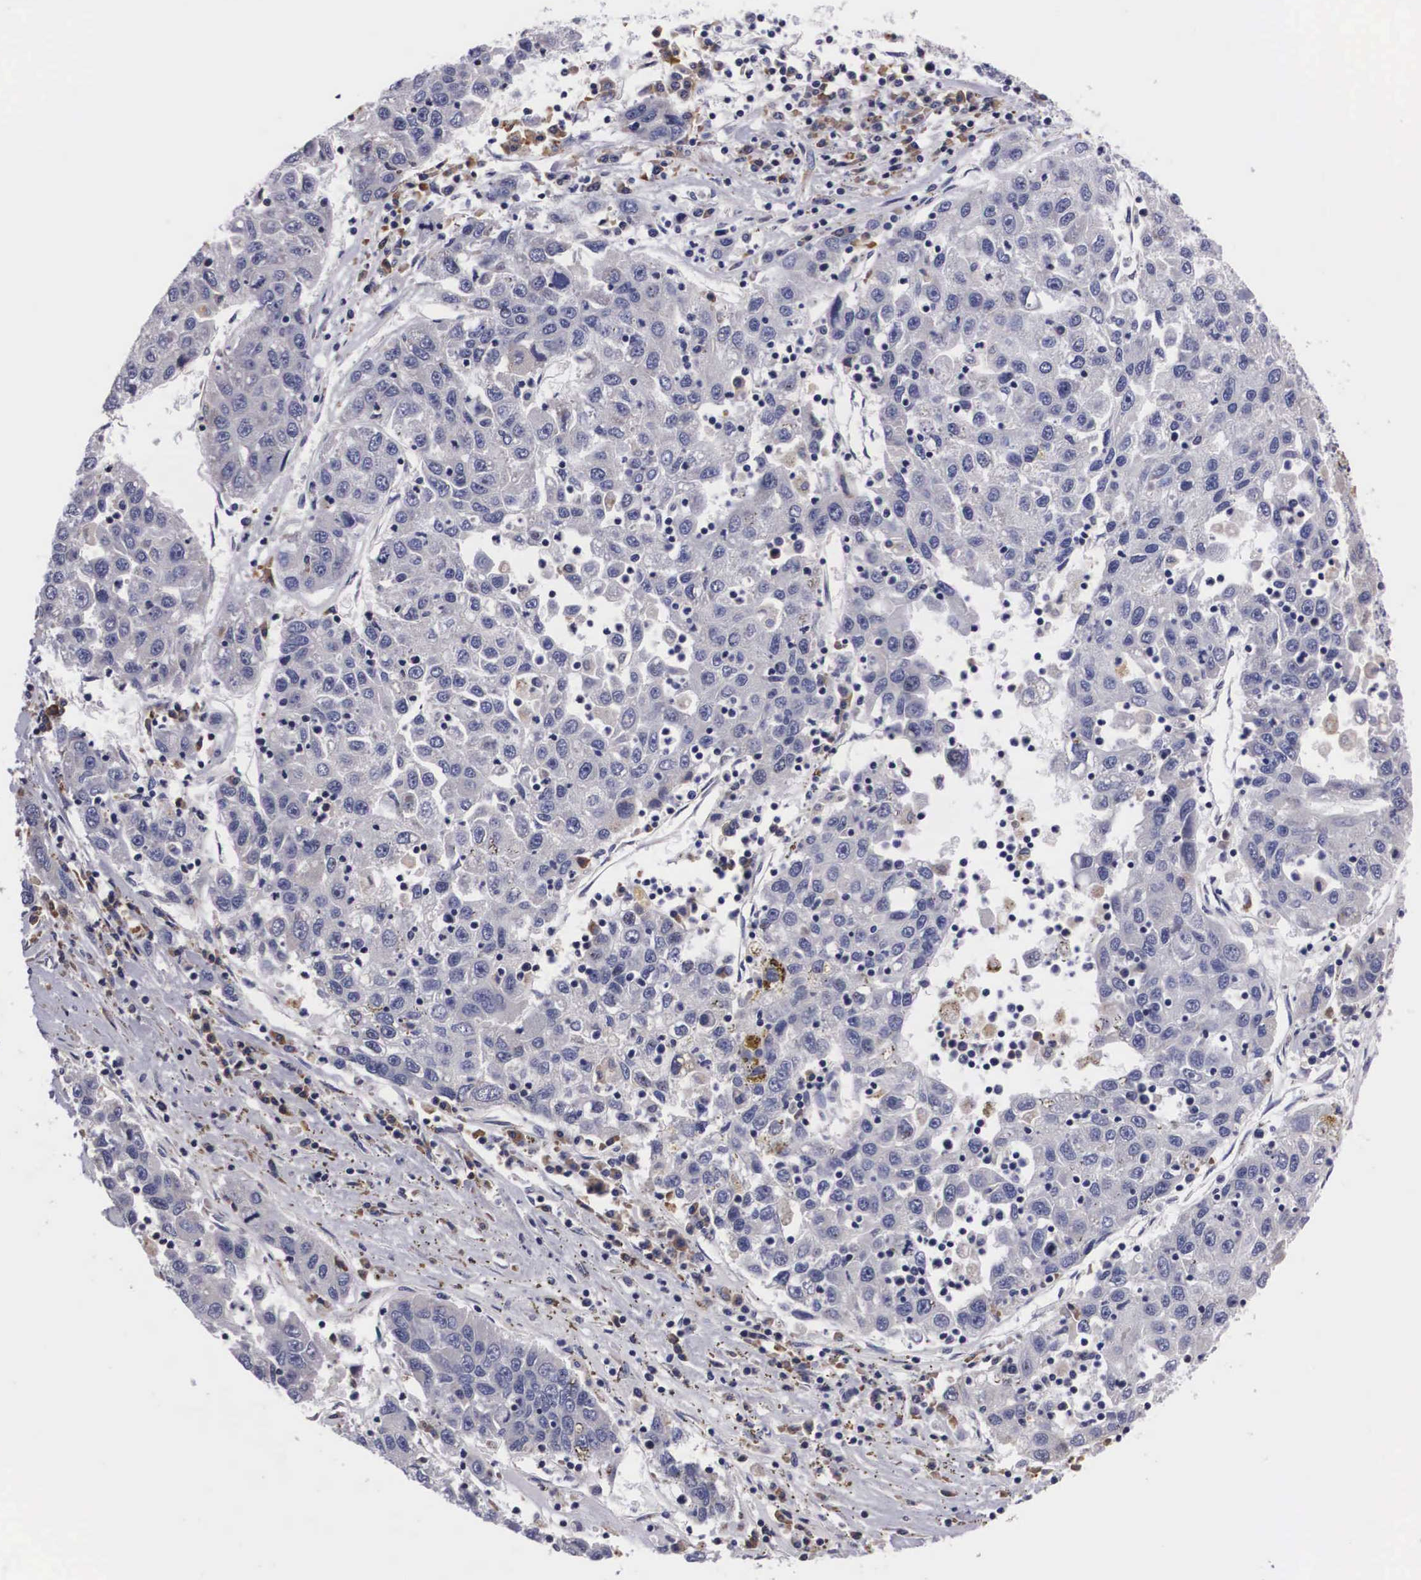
{"staining": {"intensity": "moderate", "quantity": "<25%", "location": "cytoplasmic/membranous"}, "tissue": "liver cancer", "cell_type": "Tumor cells", "image_type": "cancer", "snomed": [{"axis": "morphology", "description": "Carcinoma, Hepatocellular, NOS"}, {"axis": "topography", "description": "Liver"}], "caption": "Immunohistochemical staining of liver hepatocellular carcinoma exhibits low levels of moderate cytoplasmic/membranous protein expression in about <25% of tumor cells.", "gene": "CRELD2", "patient": {"sex": "male", "age": 49}}